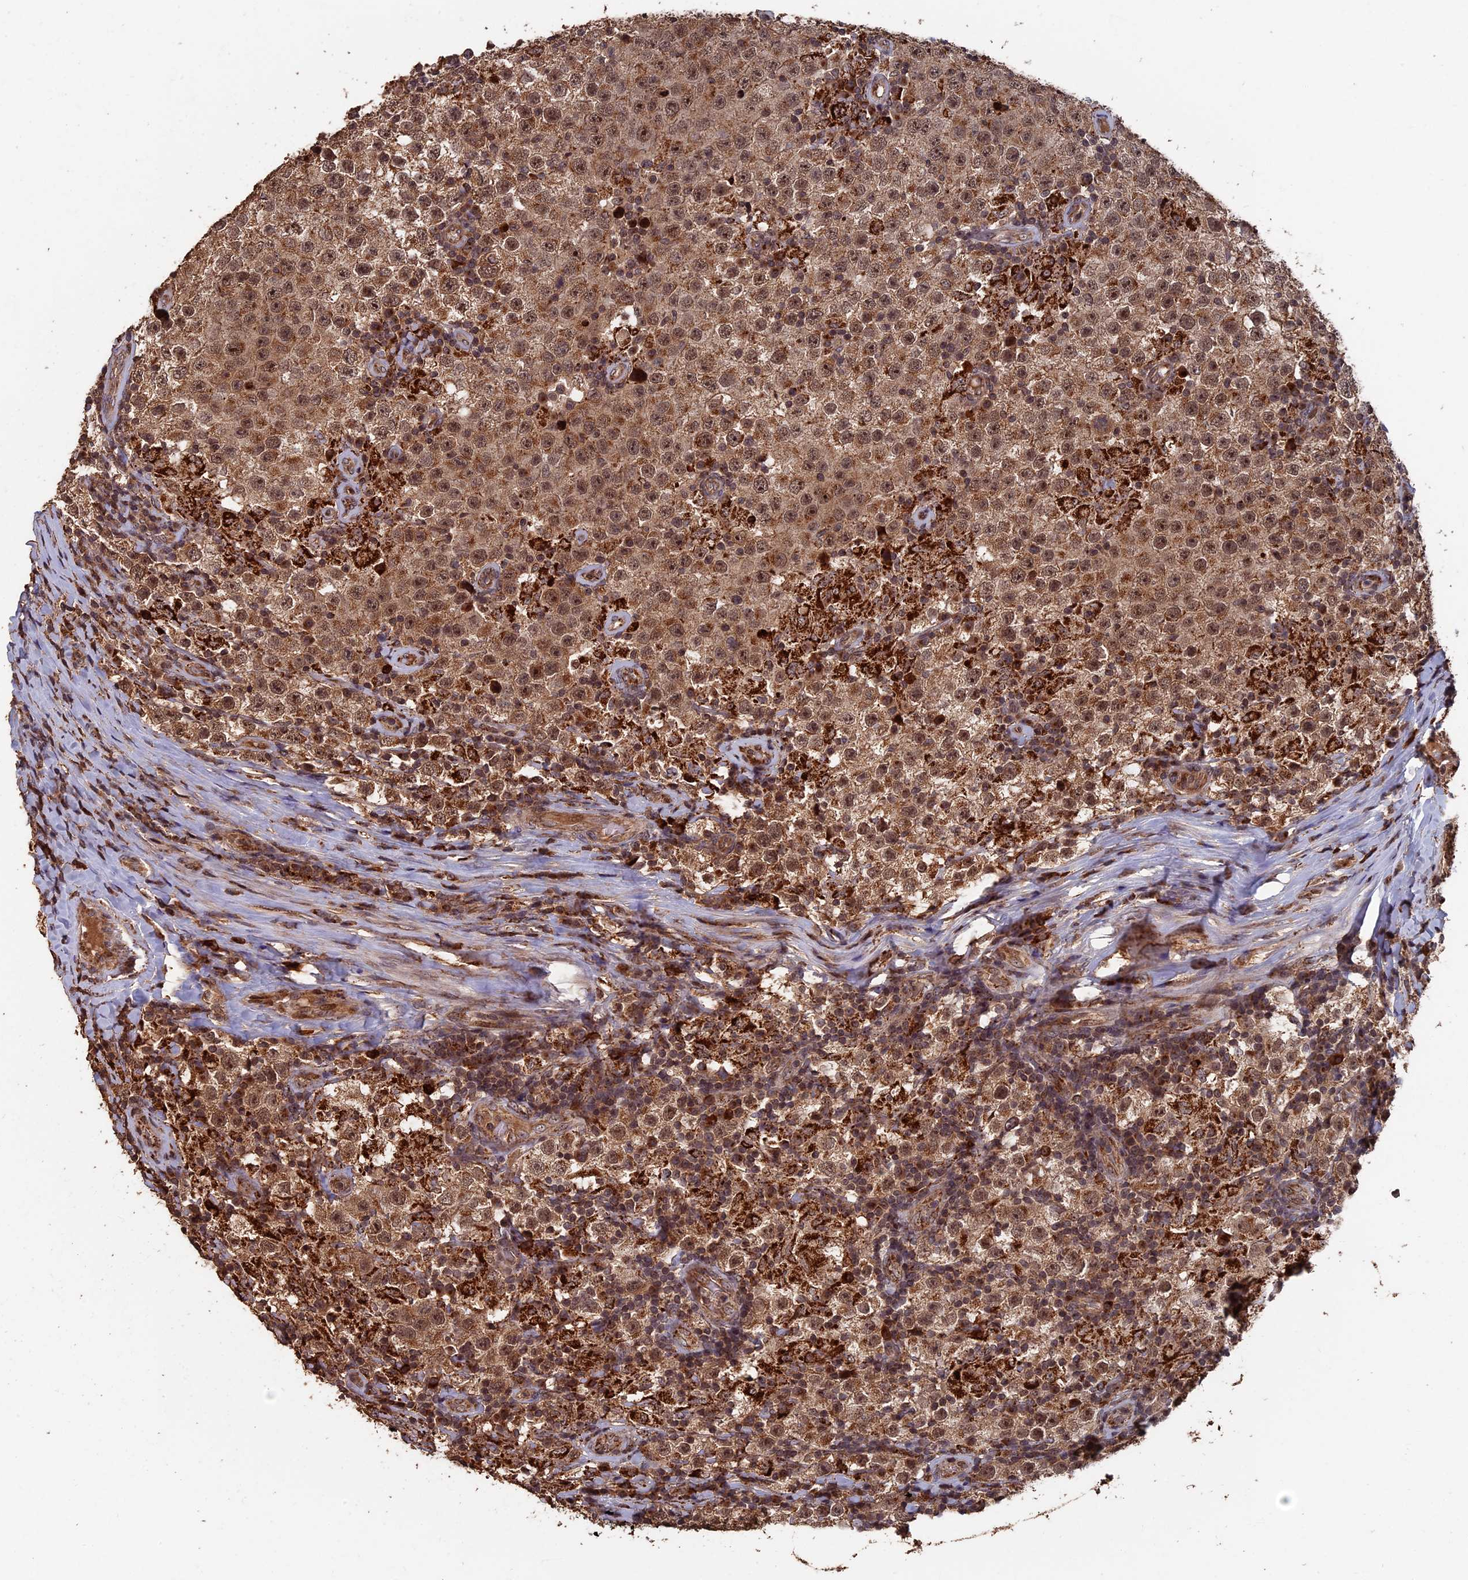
{"staining": {"intensity": "moderate", "quantity": ">75%", "location": "cytoplasmic/membranous,nuclear"}, "tissue": "testis cancer", "cell_type": "Tumor cells", "image_type": "cancer", "snomed": [{"axis": "morphology", "description": "Normal tissue, NOS"}, {"axis": "morphology", "description": "Urothelial carcinoma, High grade"}, {"axis": "morphology", "description": "Seminoma, NOS"}, {"axis": "morphology", "description": "Carcinoma, Embryonal, NOS"}, {"axis": "topography", "description": "Urinary bladder"}, {"axis": "topography", "description": "Testis"}], "caption": "Immunohistochemistry (IHC) staining of testis cancer, which displays medium levels of moderate cytoplasmic/membranous and nuclear positivity in about >75% of tumor cells indicating moderate cytoplasmic/membranous and nuclear protein expression. The staining was performed using DAB (brown) for protein detection and nuclei were counterstained in hematoxylin (blue).", "gene": "RASGRF1", "patient": {"sex": "male", "age": 41}}